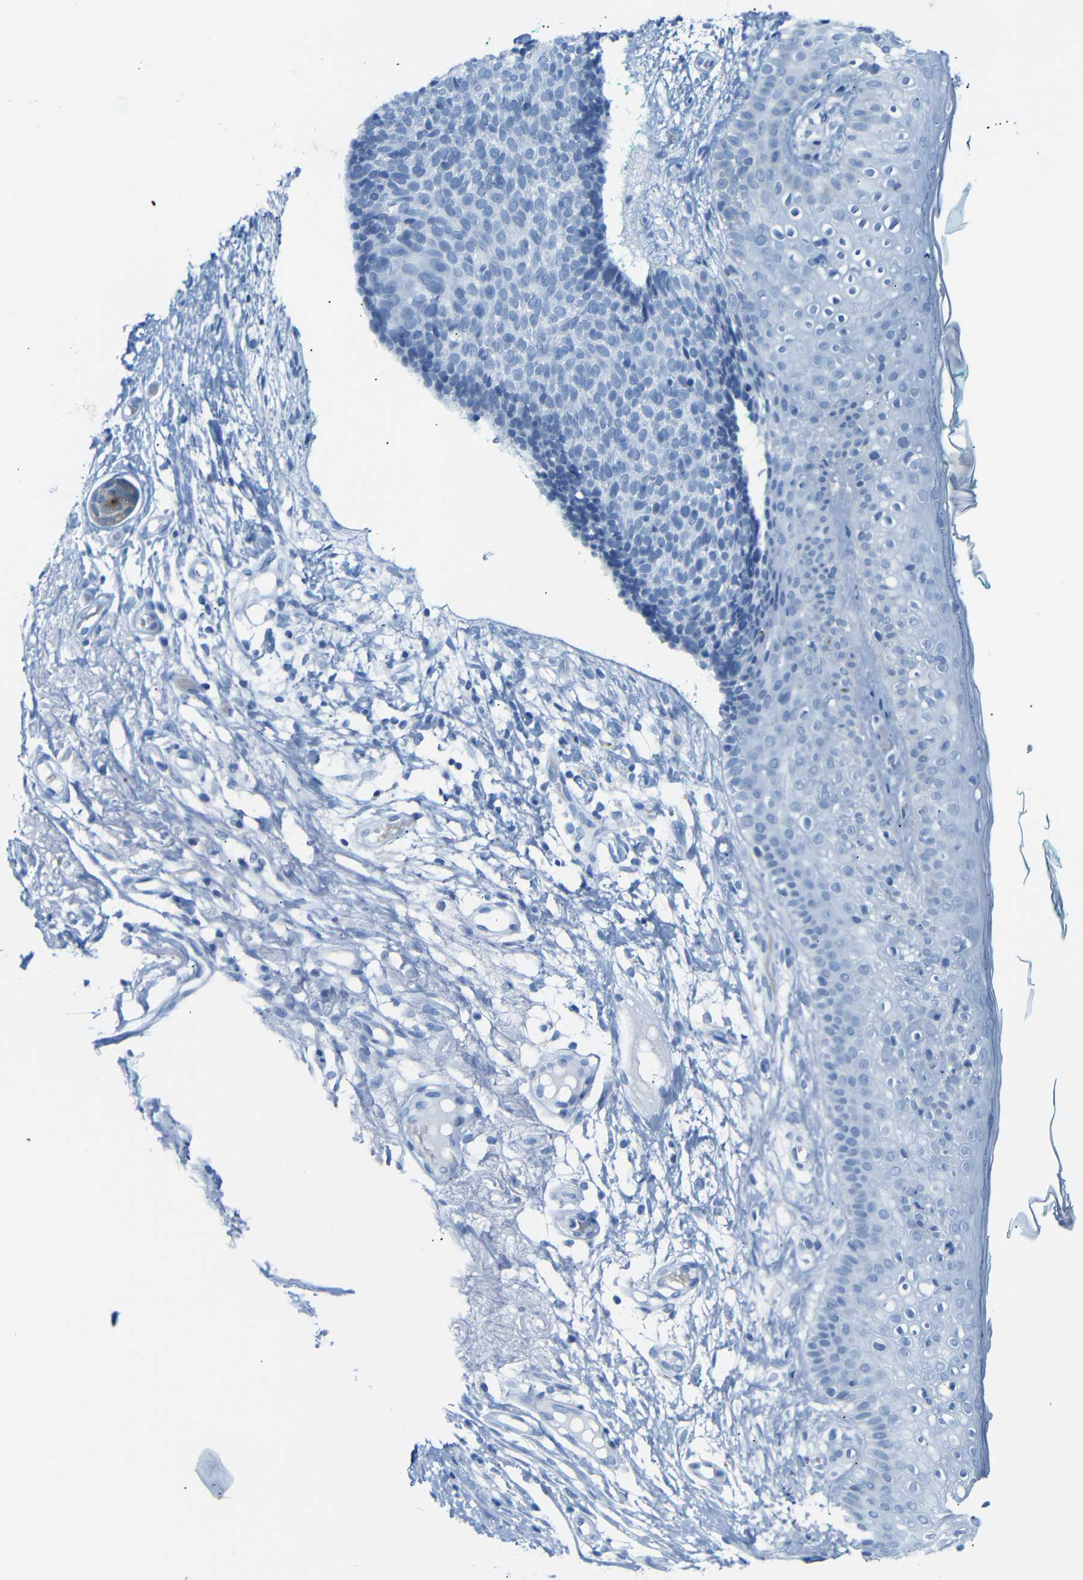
{"staining": {"intensity": "negative", "quantity": "none", "location": "none"}, "tissue": "skin cancer", "cell_type": "Tumor cells", "image_type": "cancer", "snomed": [{"axis": "morphology", "description": "Basal cell carcinoma"}, {"axis": "topography", "description": "Skin"}], "caption": "The photomicrograph shows no significant positivity in tumor cells of skin cancer.", "gene": "DYNAP", "patient": {"sex": "female", "age": 84}}